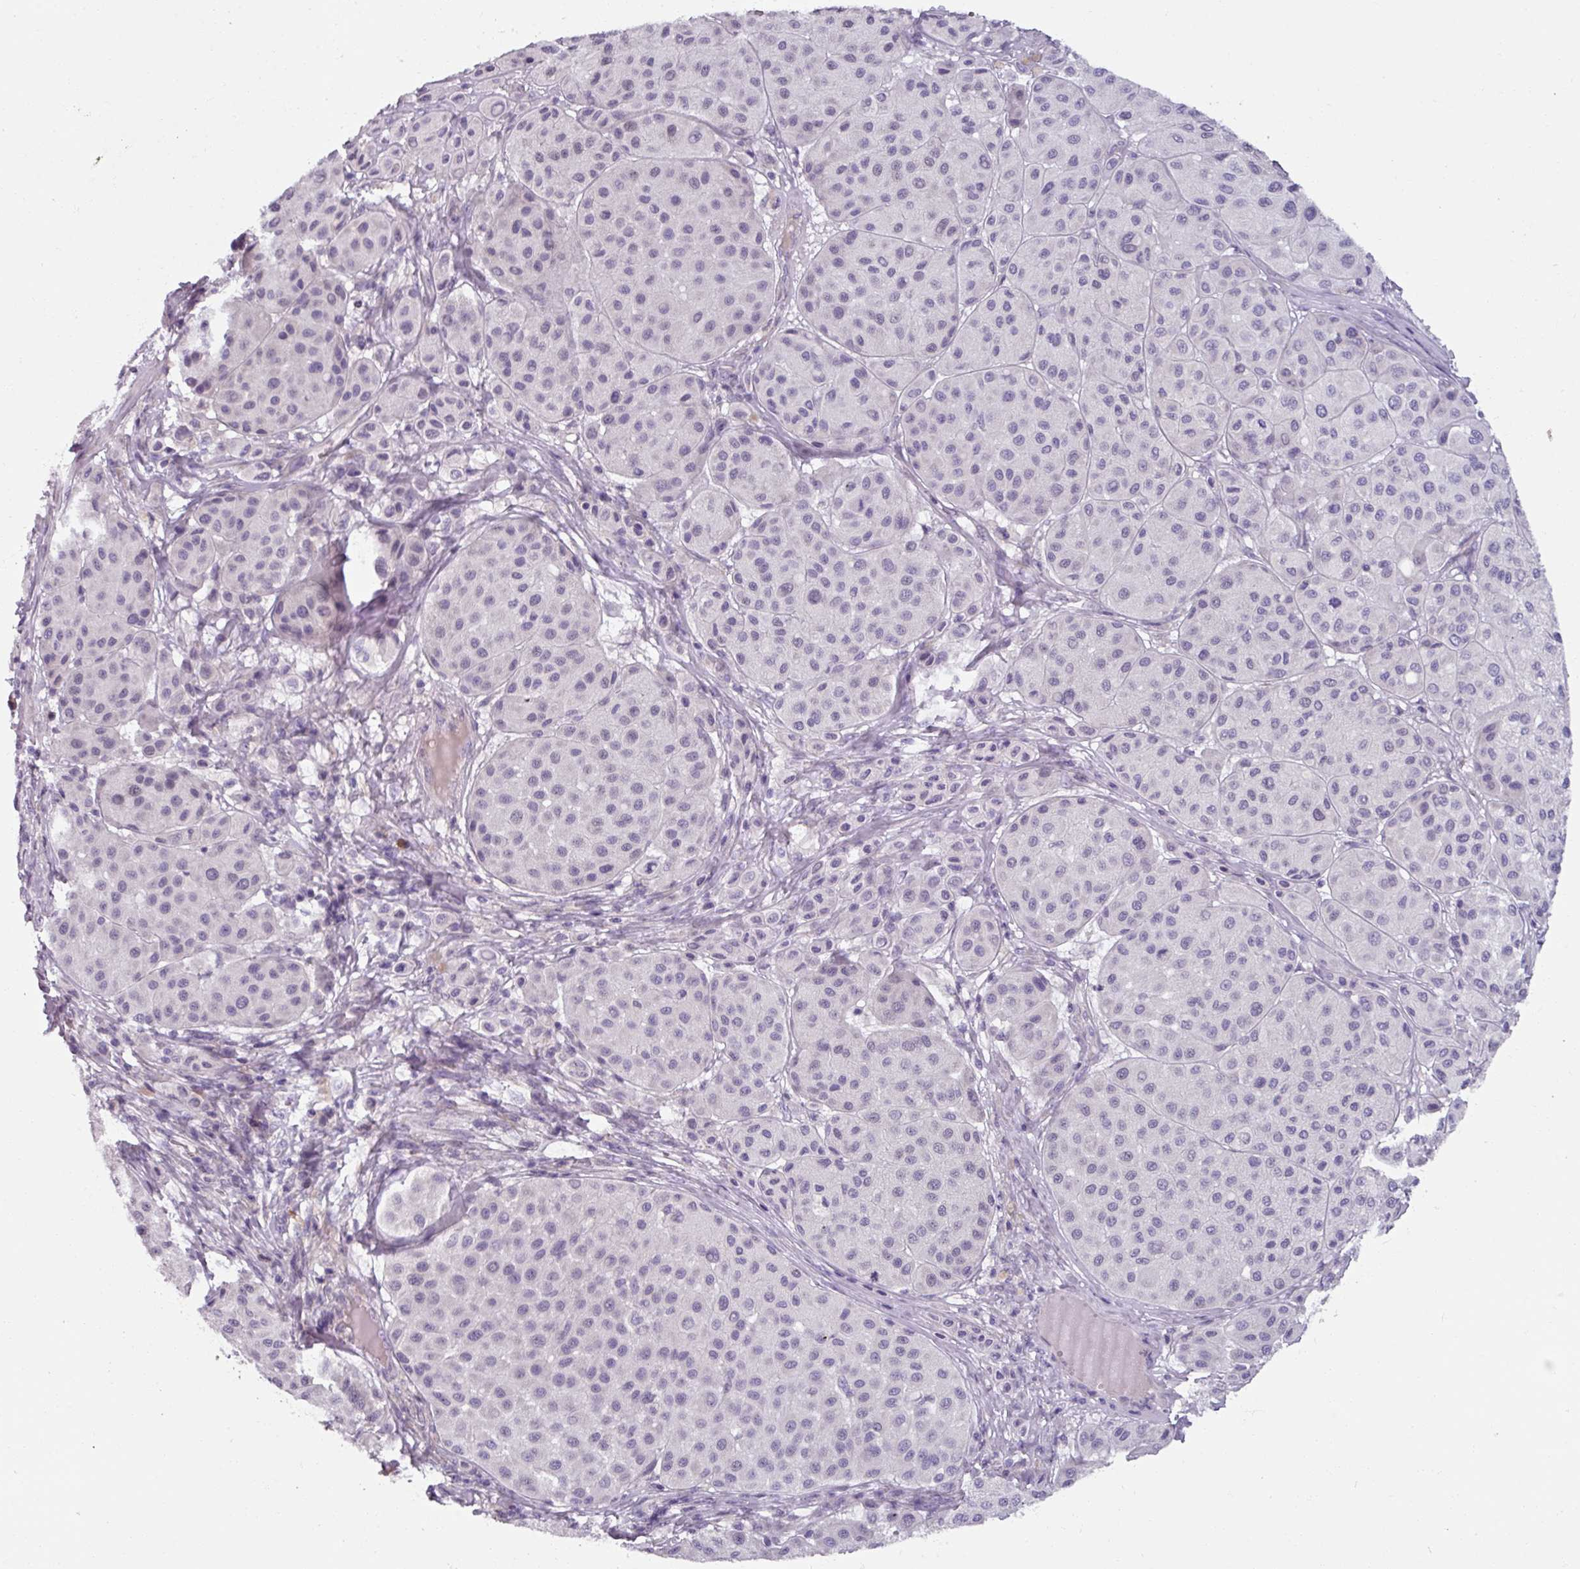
{"staining": {"intensity": "negative", "quantity": "none", "location": "none"}, "tissue": "melanoma", "cell_type": "Tumor cells", "image_type": "cancer", "snomed": [{"axis": "morphology", "description": "Malignant melanoma, Metastatic site"}, {"axis": "topography", "description": "Smooth muscle"}], "caption": "Immunohistochemical staining of human malignant melanoma (metastatic site) reveals no significant expression in tumor cells.", "gene": "SMIM11", "patient": {"sex": "male", "age": 41}}